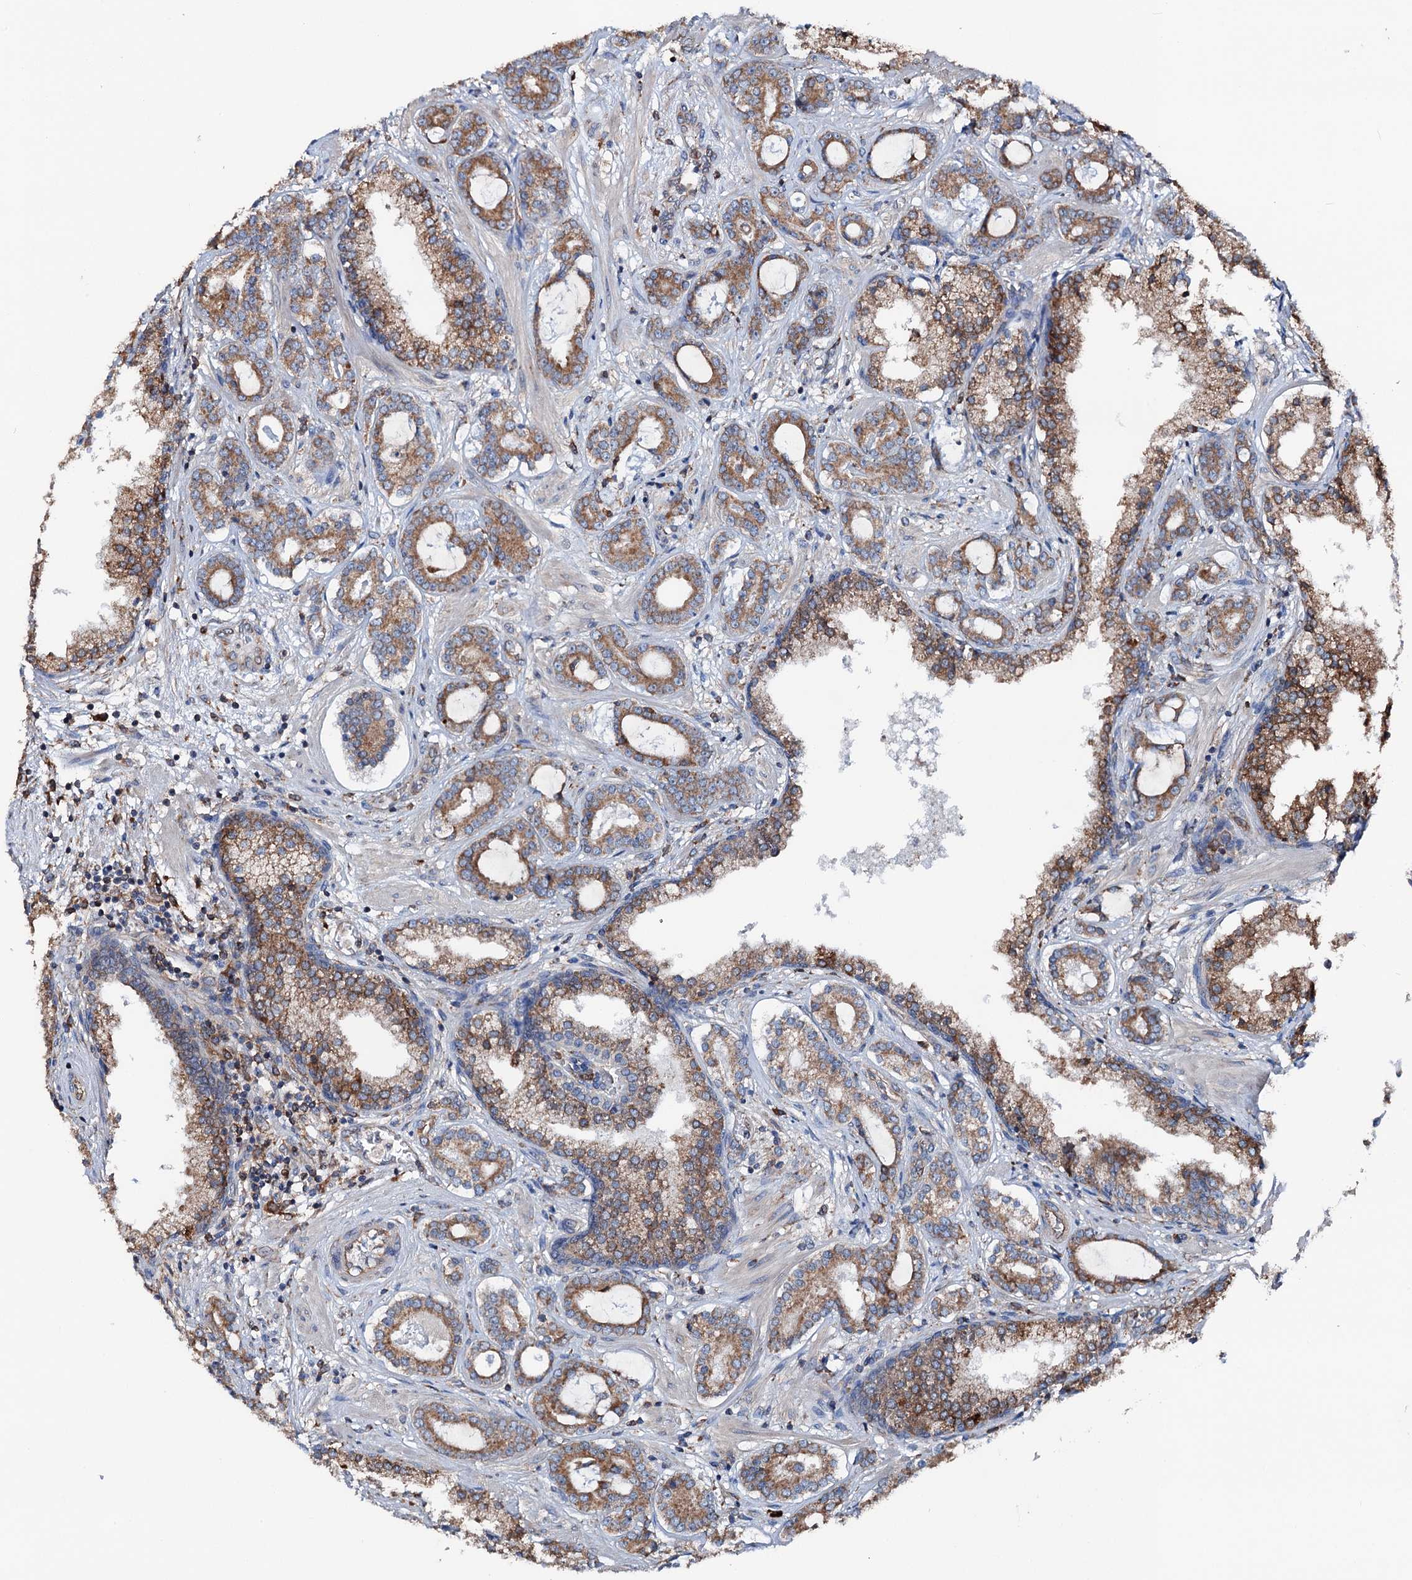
{"staining": {"intensity": "moderate", "quantity": ">75%", "location": "cytoplasmic/membranous"}, "tissue": "prostate cancer", "cell_type": "Tumor cells", "image_type": "cancer", "snomed": [{"axis": "morphology", "description": "Adenocarcinoma, High grade"}, {"axis": "topography", "description": "Prostate"}], "caption": "Prostate cancer (adenocarcinoma (high-grade)) stained for a protein (brown) reveals moderate cytoplasmic/membranous positive expression in about >75% of tumor cells.", "gene": "ERP29", "patient": {"sex": "male", "age": 58}}